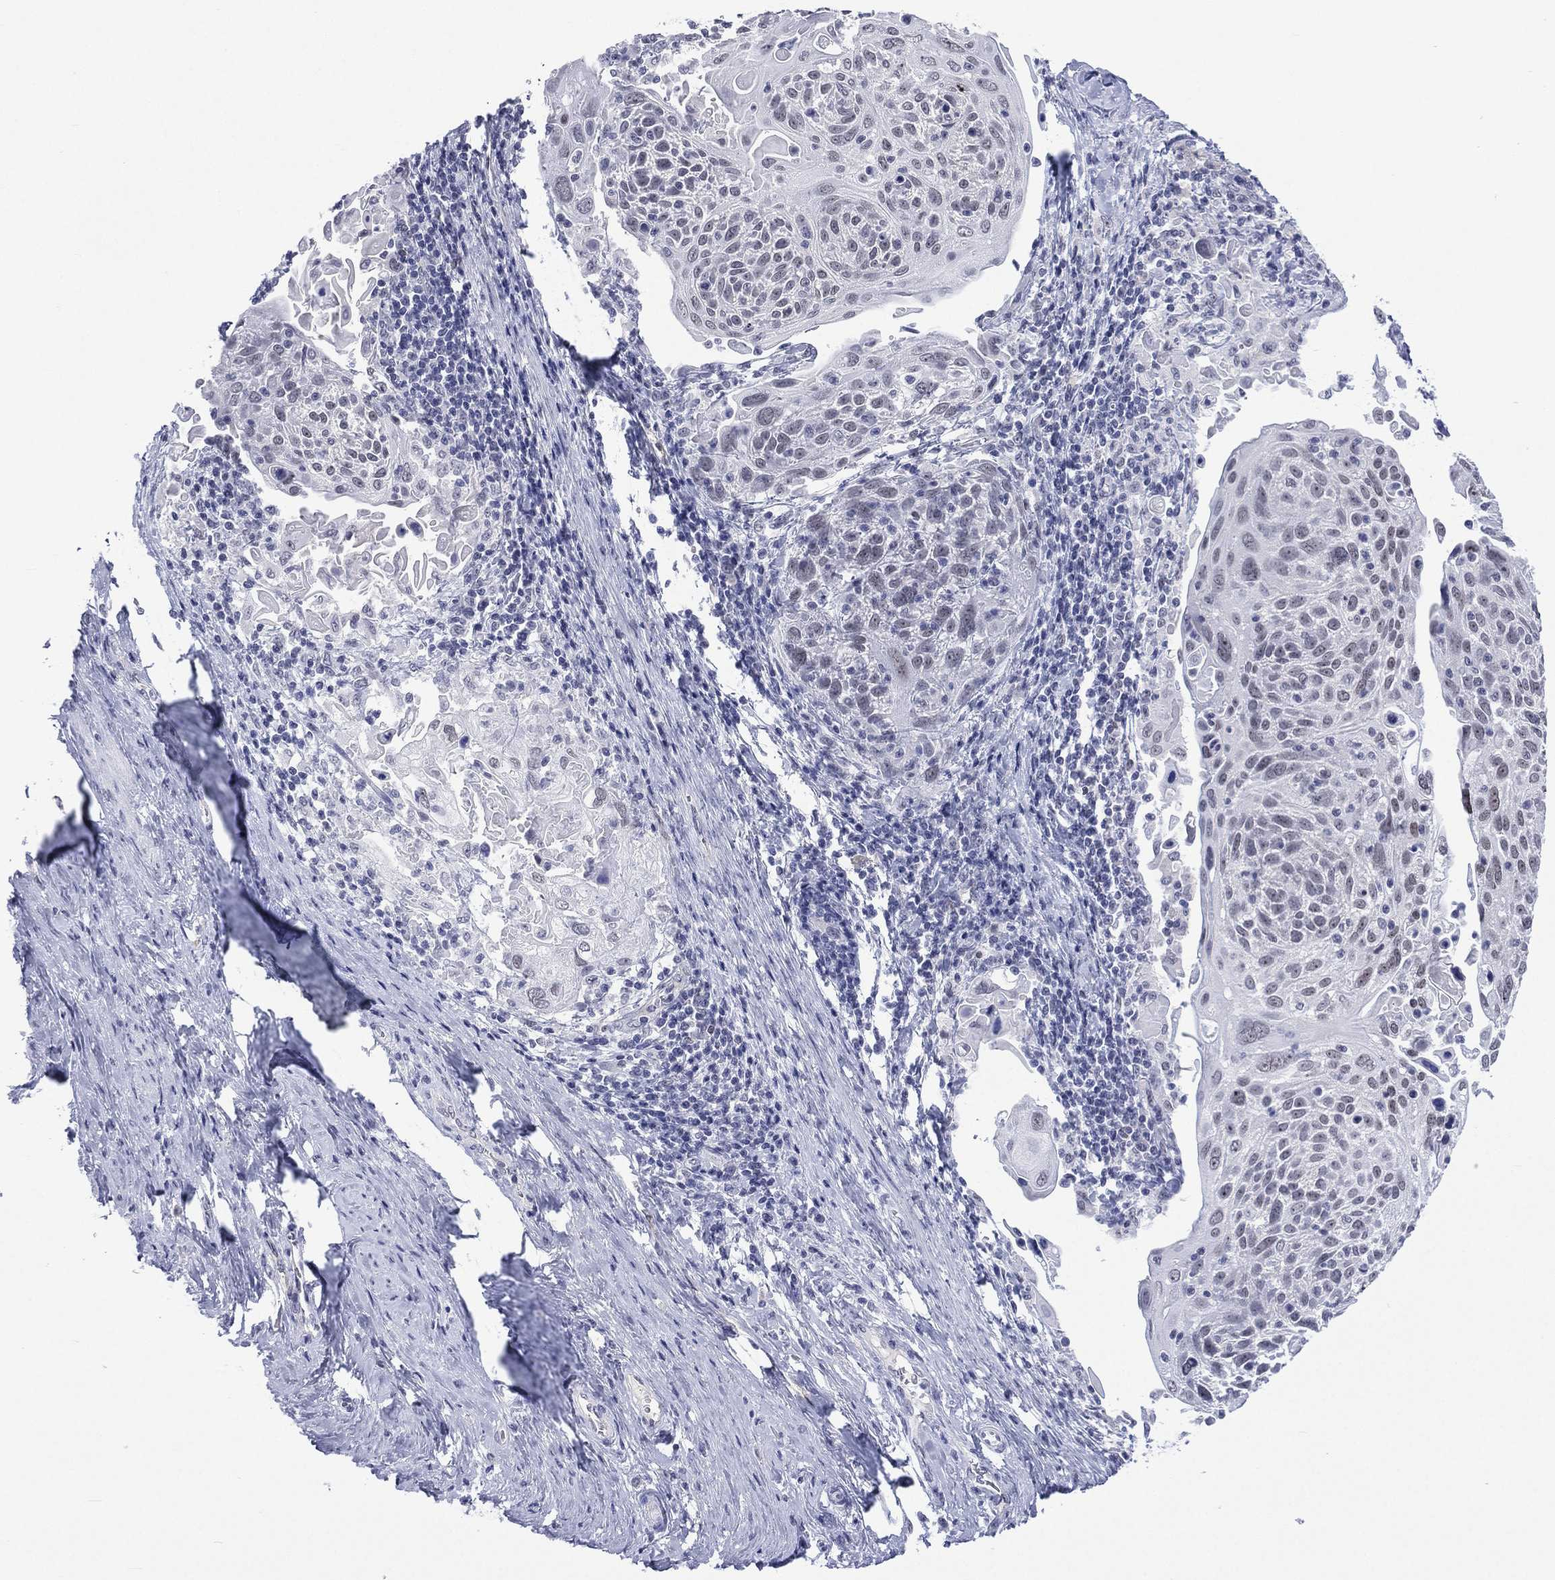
{"staining": {"intensity": "negative", "quantity": "none", "location": "none"}, "tissue": "cervical cancer", "cell_type": "Tumor cells", "image_type": "cancer", "snomed": [{"axis": "morphology", "description": "Squamous cell carcinoma, NOS"}, {"axis": "topography", "description": "Cervix"}], "caption": "The immunohistochemistry image has no significant staining in tumor cells of cervical cancer tissue.", "gene": "SSX1", "patient": {"sex": "female", "age": 61}}